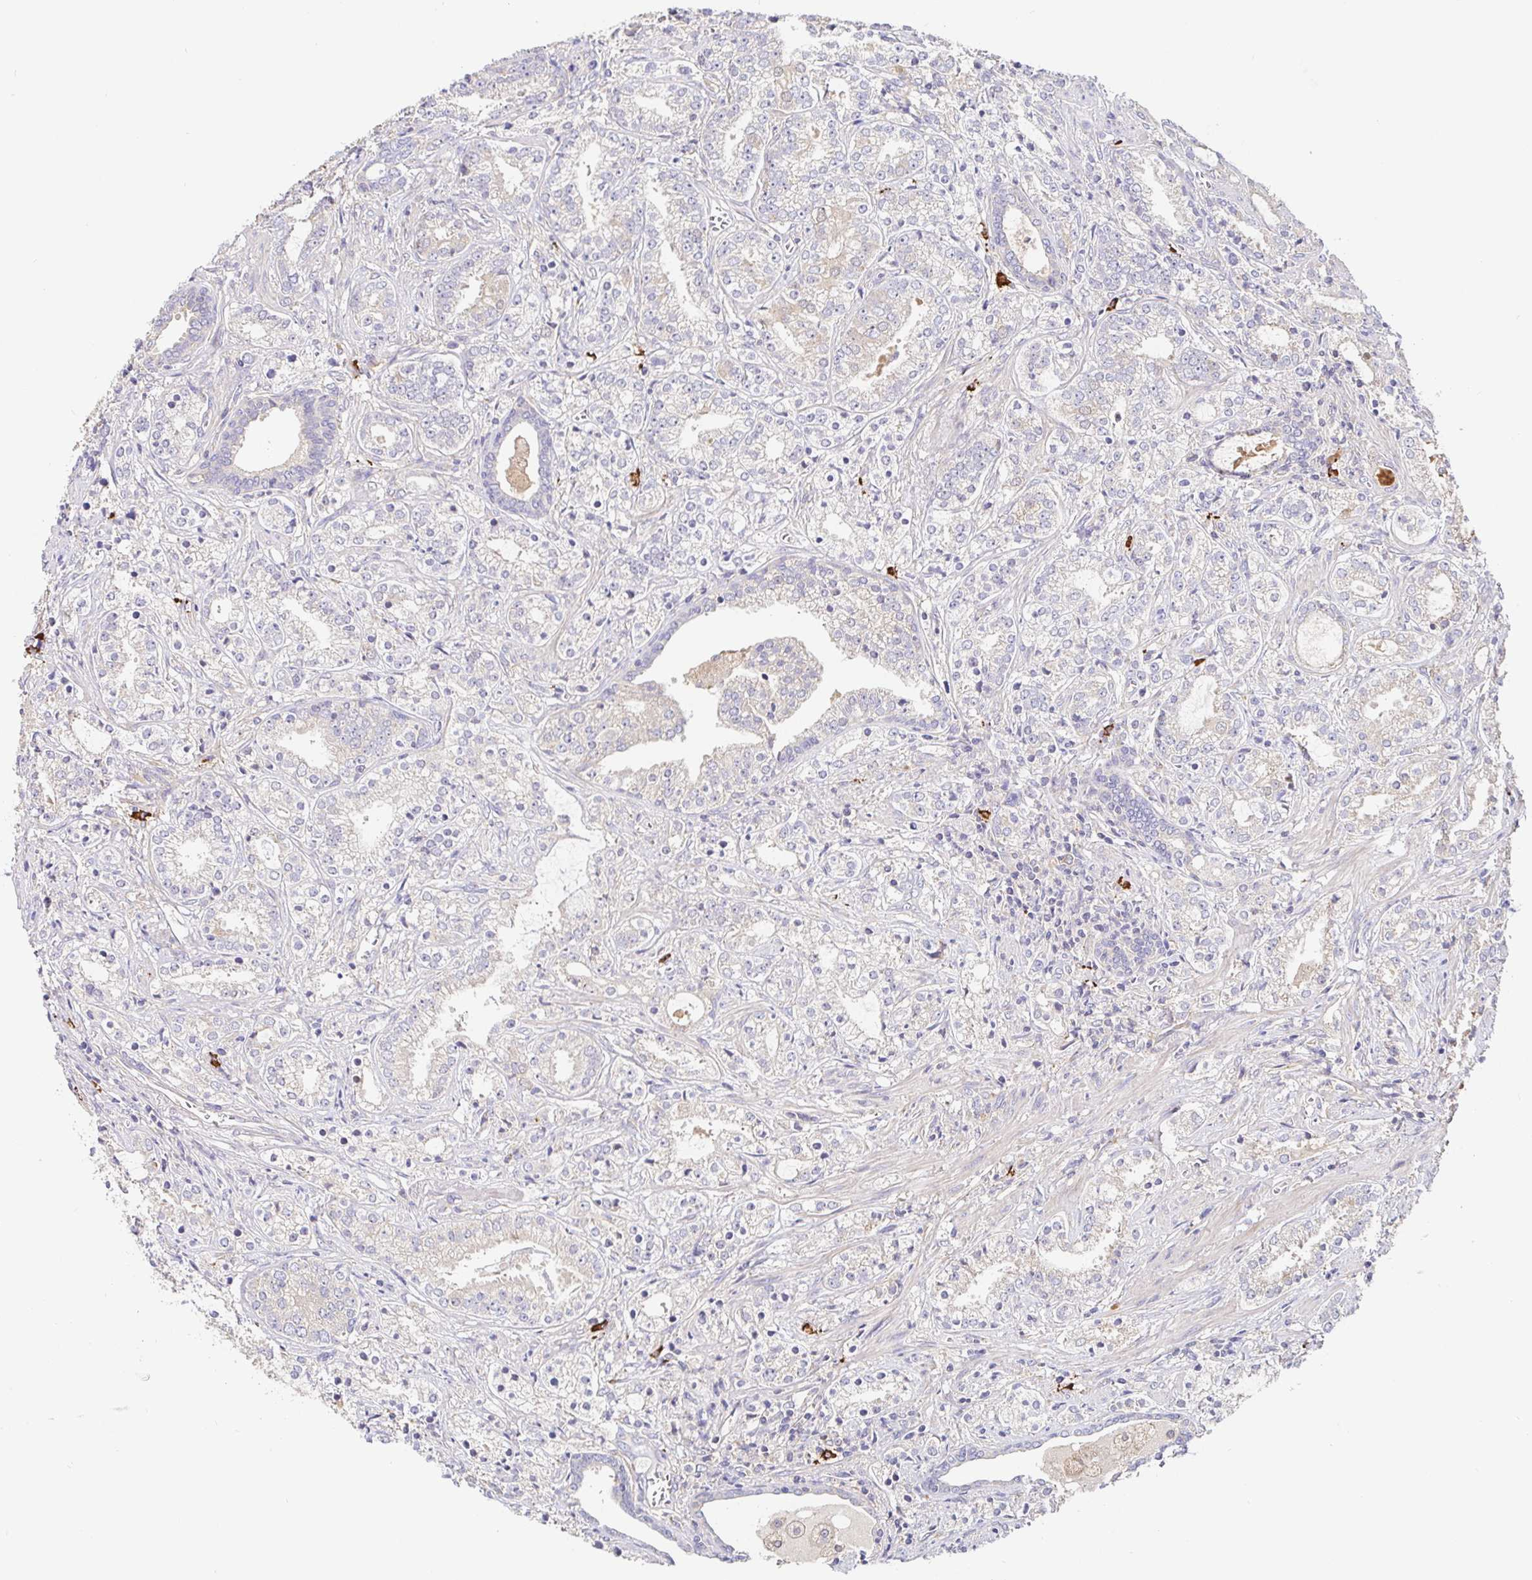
{"staining": {"intensity": "negative", "quantity": "none", "location": "none"}, "tissue": "prostate cancer", "cell_type": "Tumor cells", "image_type": "cancer", "snomed": [{"axis": "morphology", "description": "Adenocarcinoma, Medium grade"}, {"axis": "topography", "description": "Prostate"}], "caption": "The IHC histopathology image has no significant staining in tumor cells of prostate adenocarcinoma (medium-grade) tissue.", "gene": "HAGH", "patient": {"sex": "male", "age": 57}}